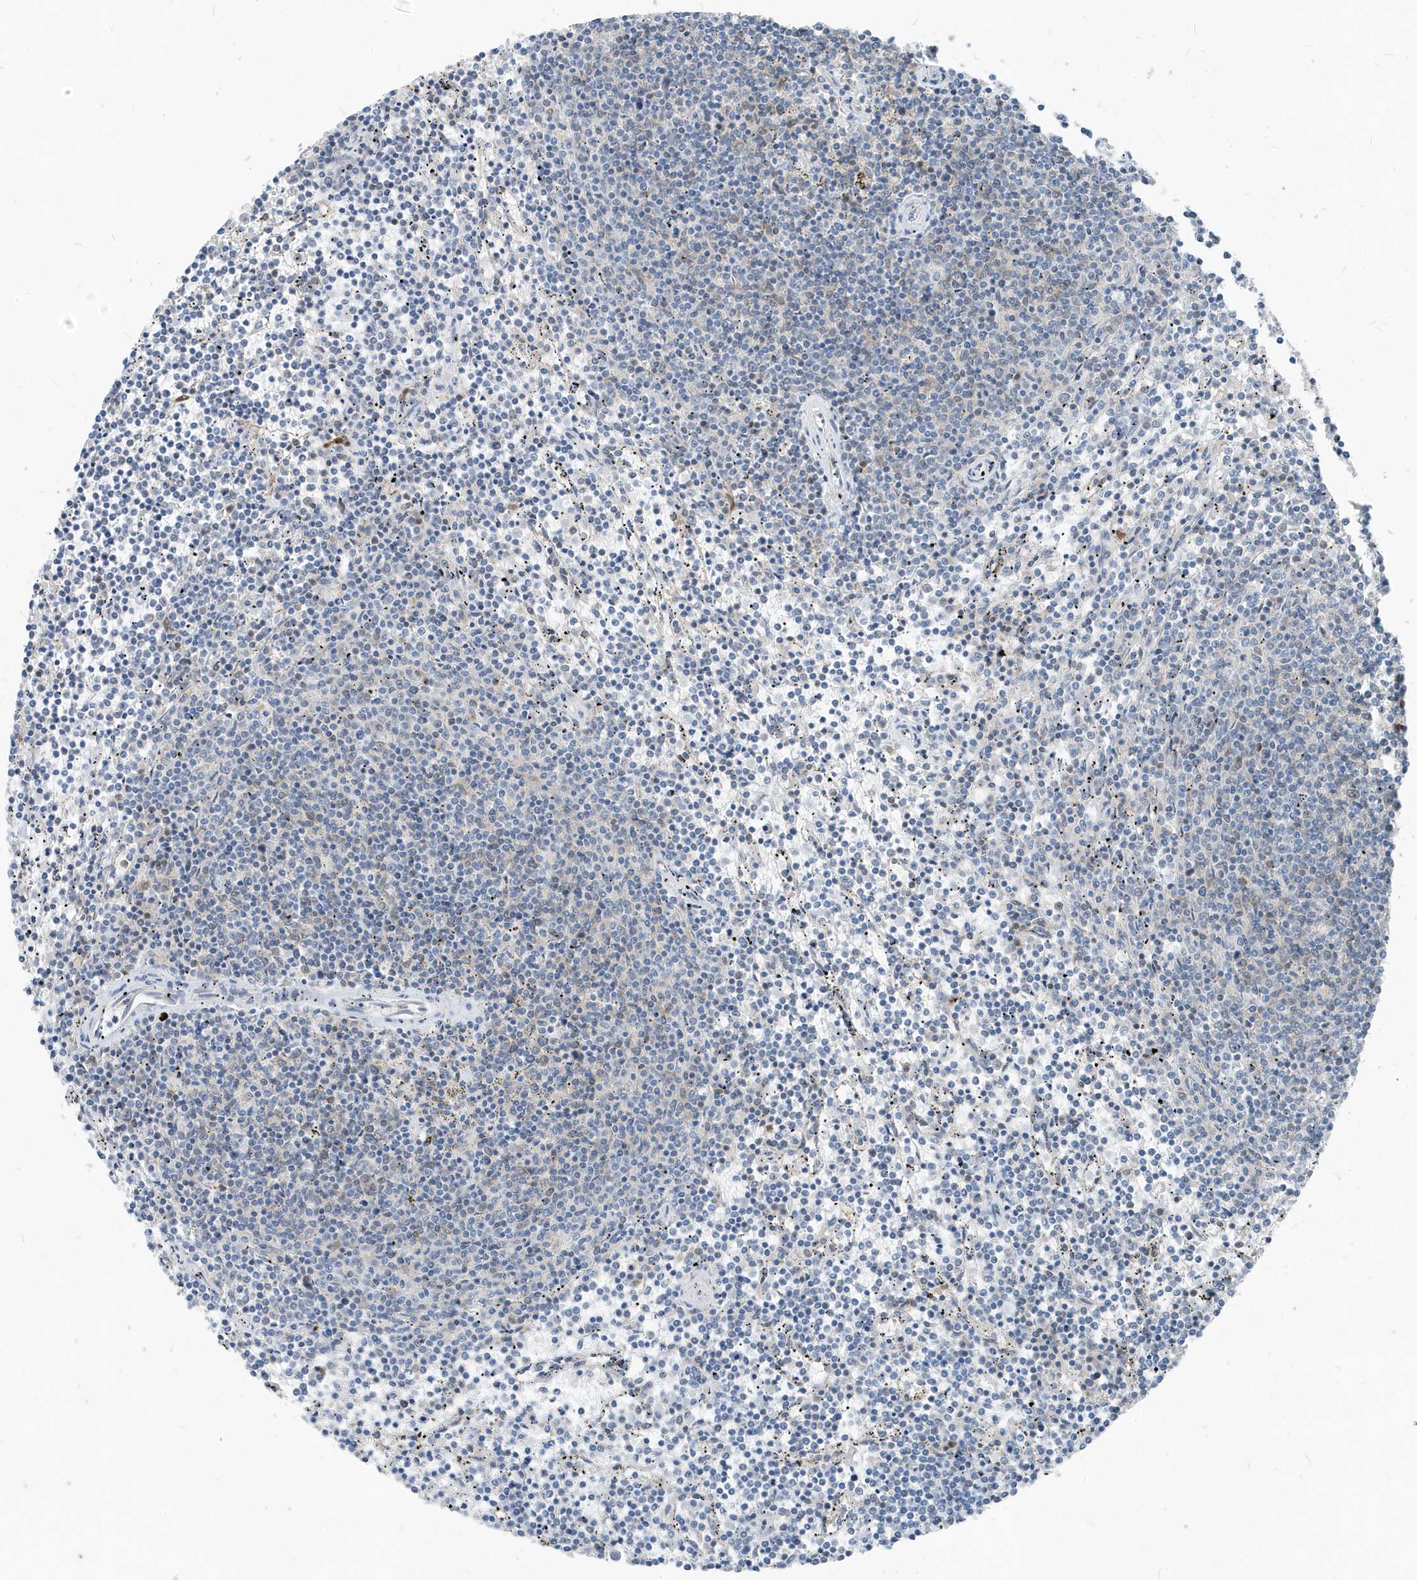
{"staining": {"intensity": "negative", "quantity": "none", "location": "none"}, "tissue": "lymphoma", "cell_type": "Tumor cells", "image_type": "cancer", "snomed": [{"axis": "morphology", "description": "Malignant lymphoma, non-Hodgkin's type, Low grade"}, {"axis": "topography", "description": "Spleen"}], "caption": "An image of lymphoma stained for a protein reveals no brown staining in tumor cells.", "gene": "NCOA7", "patient": {"sex": "female", "age": 50}}